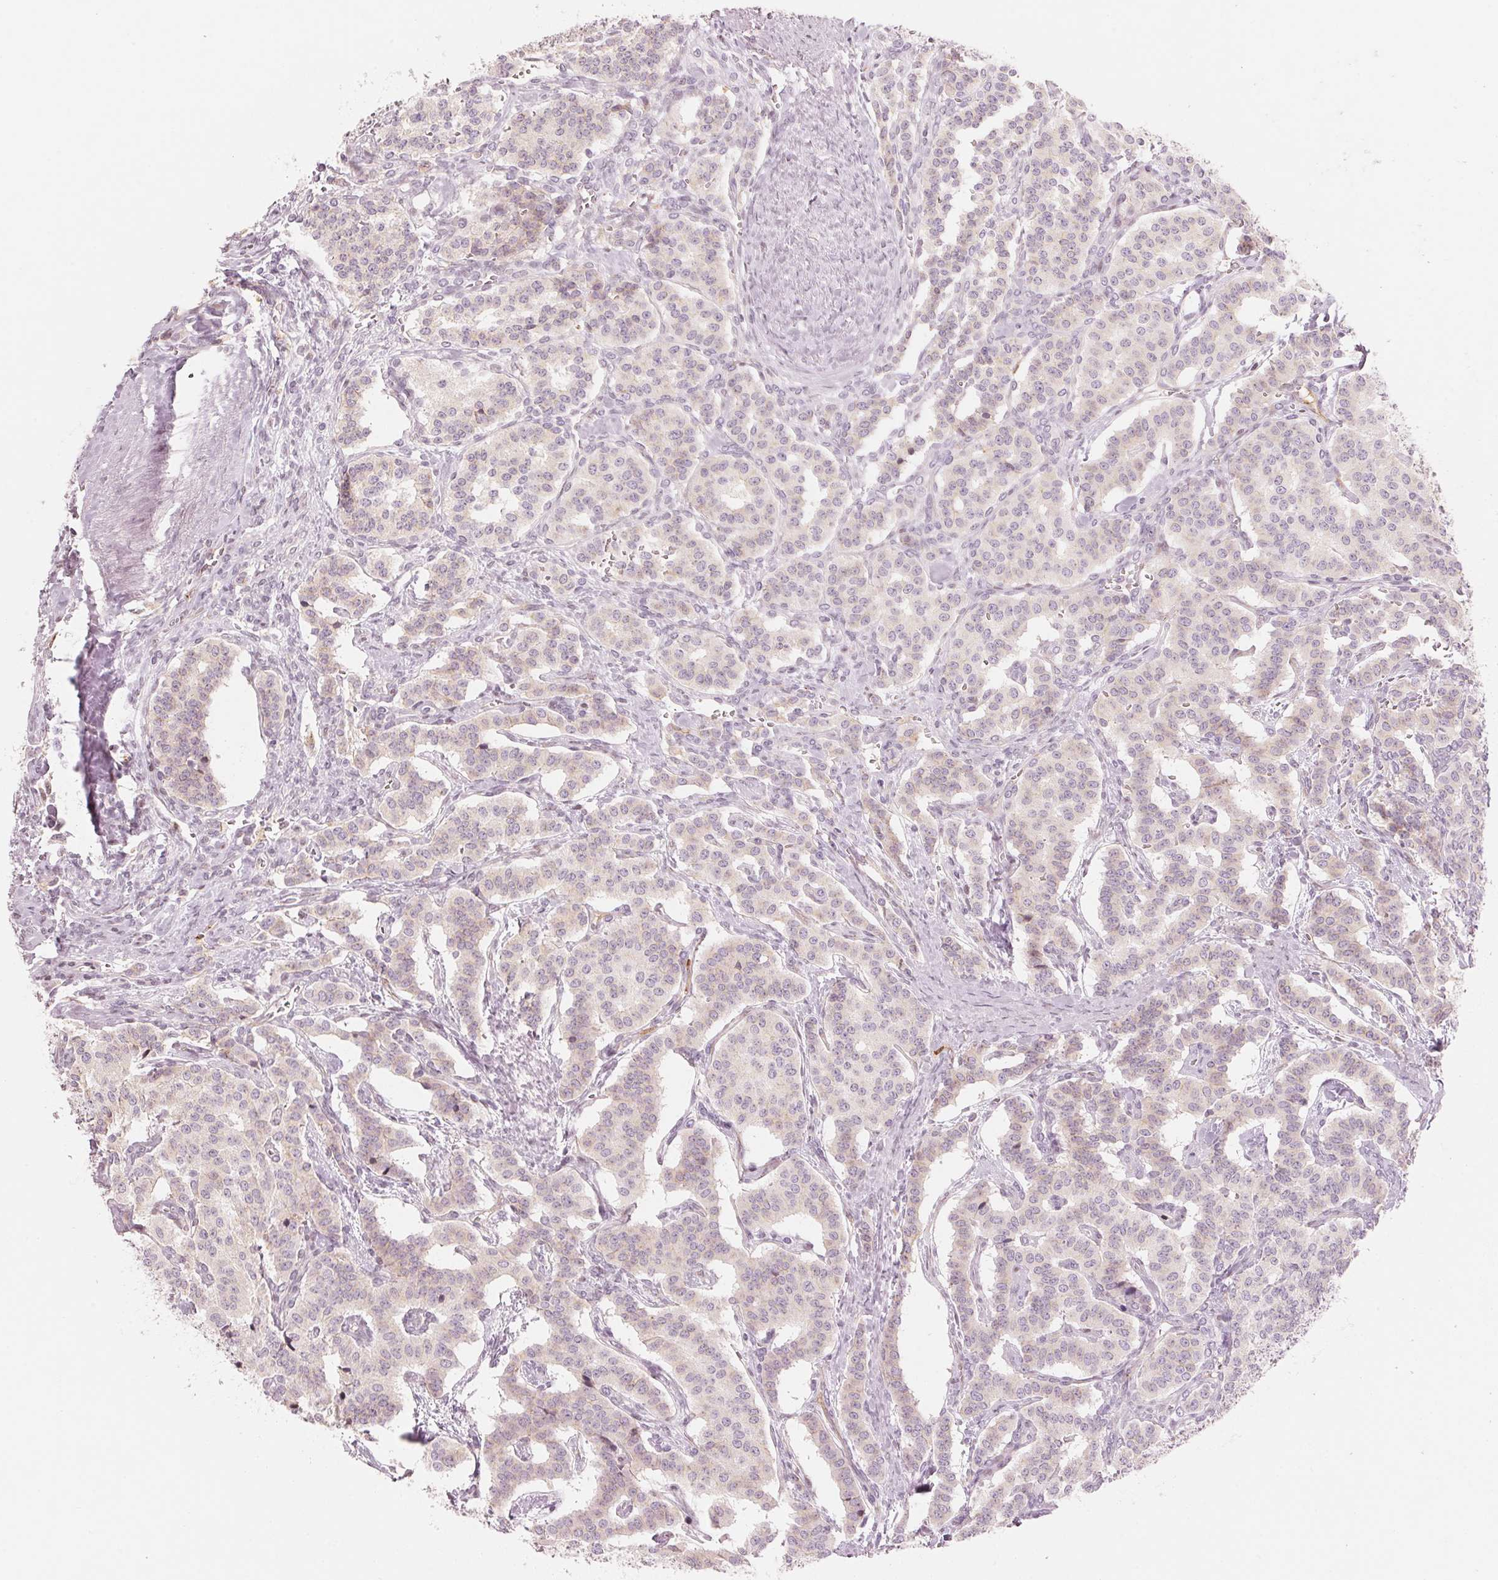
{"staining": {"intensity": "weak", "quantity": "<25%", "location": "cytoplasmic/membranous"}, "tissue": "carcinoid", "cell_type": "Tumor cells", "image_type": "cancer", "snomed": [{"axis": "morphology", "description": "Normal tissue, NOS"}, {"axis": "morphology", "description": "Carcinoid, malignant, NOS"}, {"axis": "topography", "description": "Lung"}], "caption": "Immunohistochemistry photomicrograph of neoplastic tissue: malignant carcinoid stained with DAB (3,3'-diaminobenzidine) demonstrates no significant protein positivity in tumor cells.", "gene": "SLC17A4", "patient": {"sex": "female", "age": 46}}